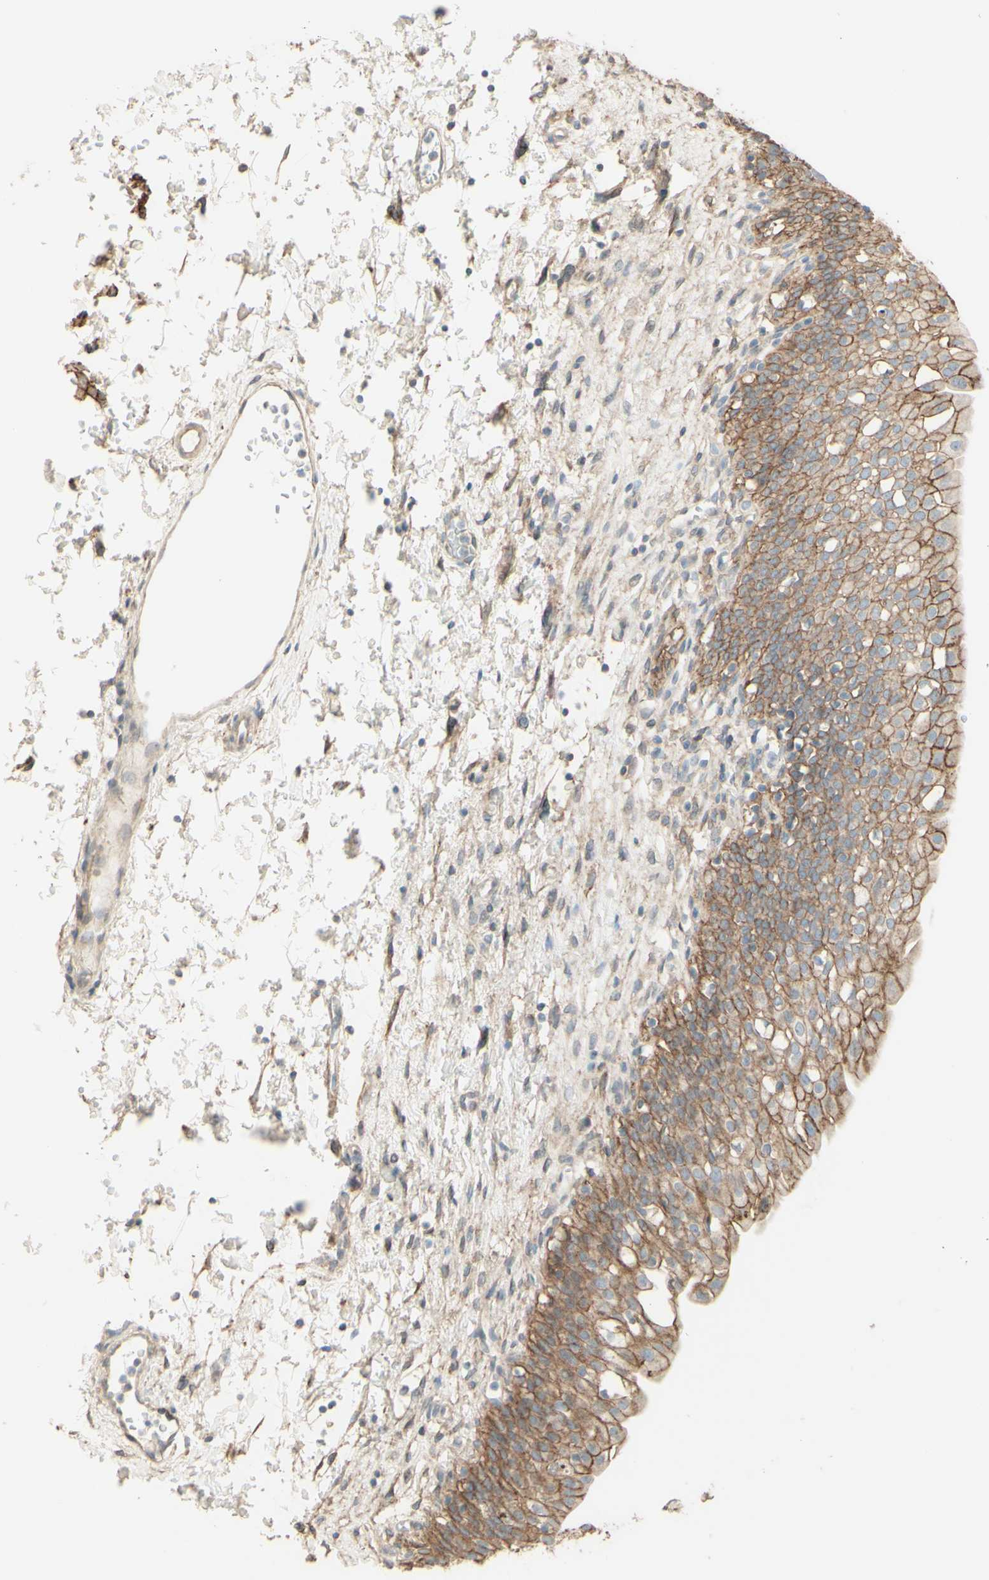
{"staining": {"intensity": "moderate", "quantity": ">75%", "location": "cytoplasmic/membranous"}, "tissue": "urinary bladder", "cell_type": "Urothelial cells", "image_type": "normal", "snomed": [{"axis": "morphology", "description": "Normal tissue, NOS"}, {"axis": "topography", "description": "Urinary bladder"}], "caption": "IHC of normal urinary bladder demonstrates medium levels of moderate cytoplasmic/membranous expression in approximately >75% of urothelial cells. The protein is stained brown, and the nuclei are stained in blue (DAB (3,3'-diaminobenzidine) IHC with brightfield microscopy, high magnification).", "gene": "RNF149", "patient": {"sex": "male", "age": 55}}